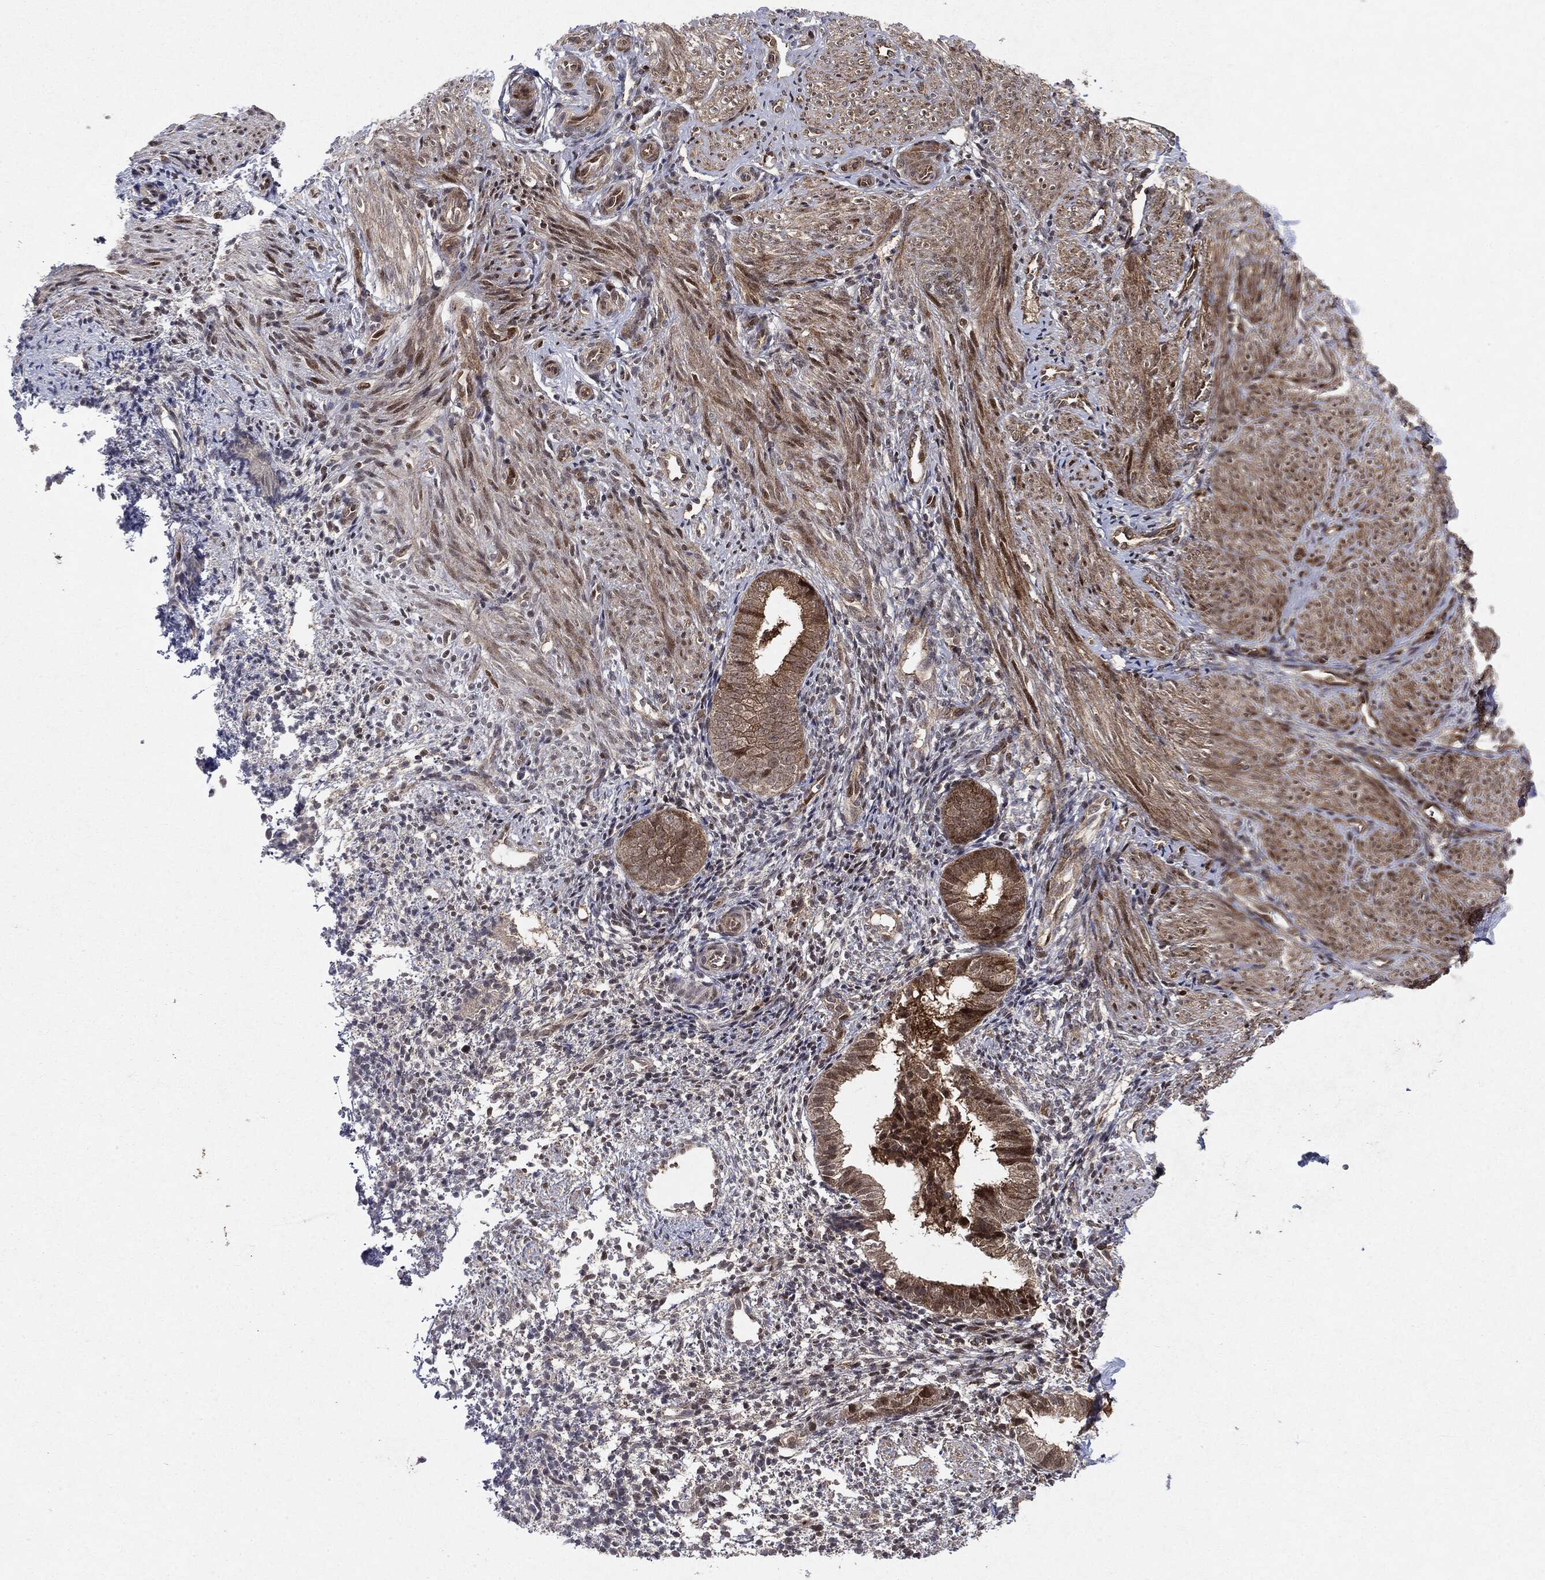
{"staining": {"intensity": "moderate", "quantity": "25%-75%", "location": "cytoplasmic/membranous"}, "tissue": "endometrium", "cell_type": "Cells in endometrial stroma", "image_type": "normal", "snomed": [{"axis": "morphology", "description": "Normal tissue, NOS"}, {"axis": "topography", "description": "Endometrium"}], "caption": "Brown immunohistochemical staining in benign human endometrium demonstrates moderate cytoplasmic/membranous expression in about 25%-75% of cells in endometrial stroma.", "gene": "OTUB1", "patient": {"sex": "female", "age": 47}}